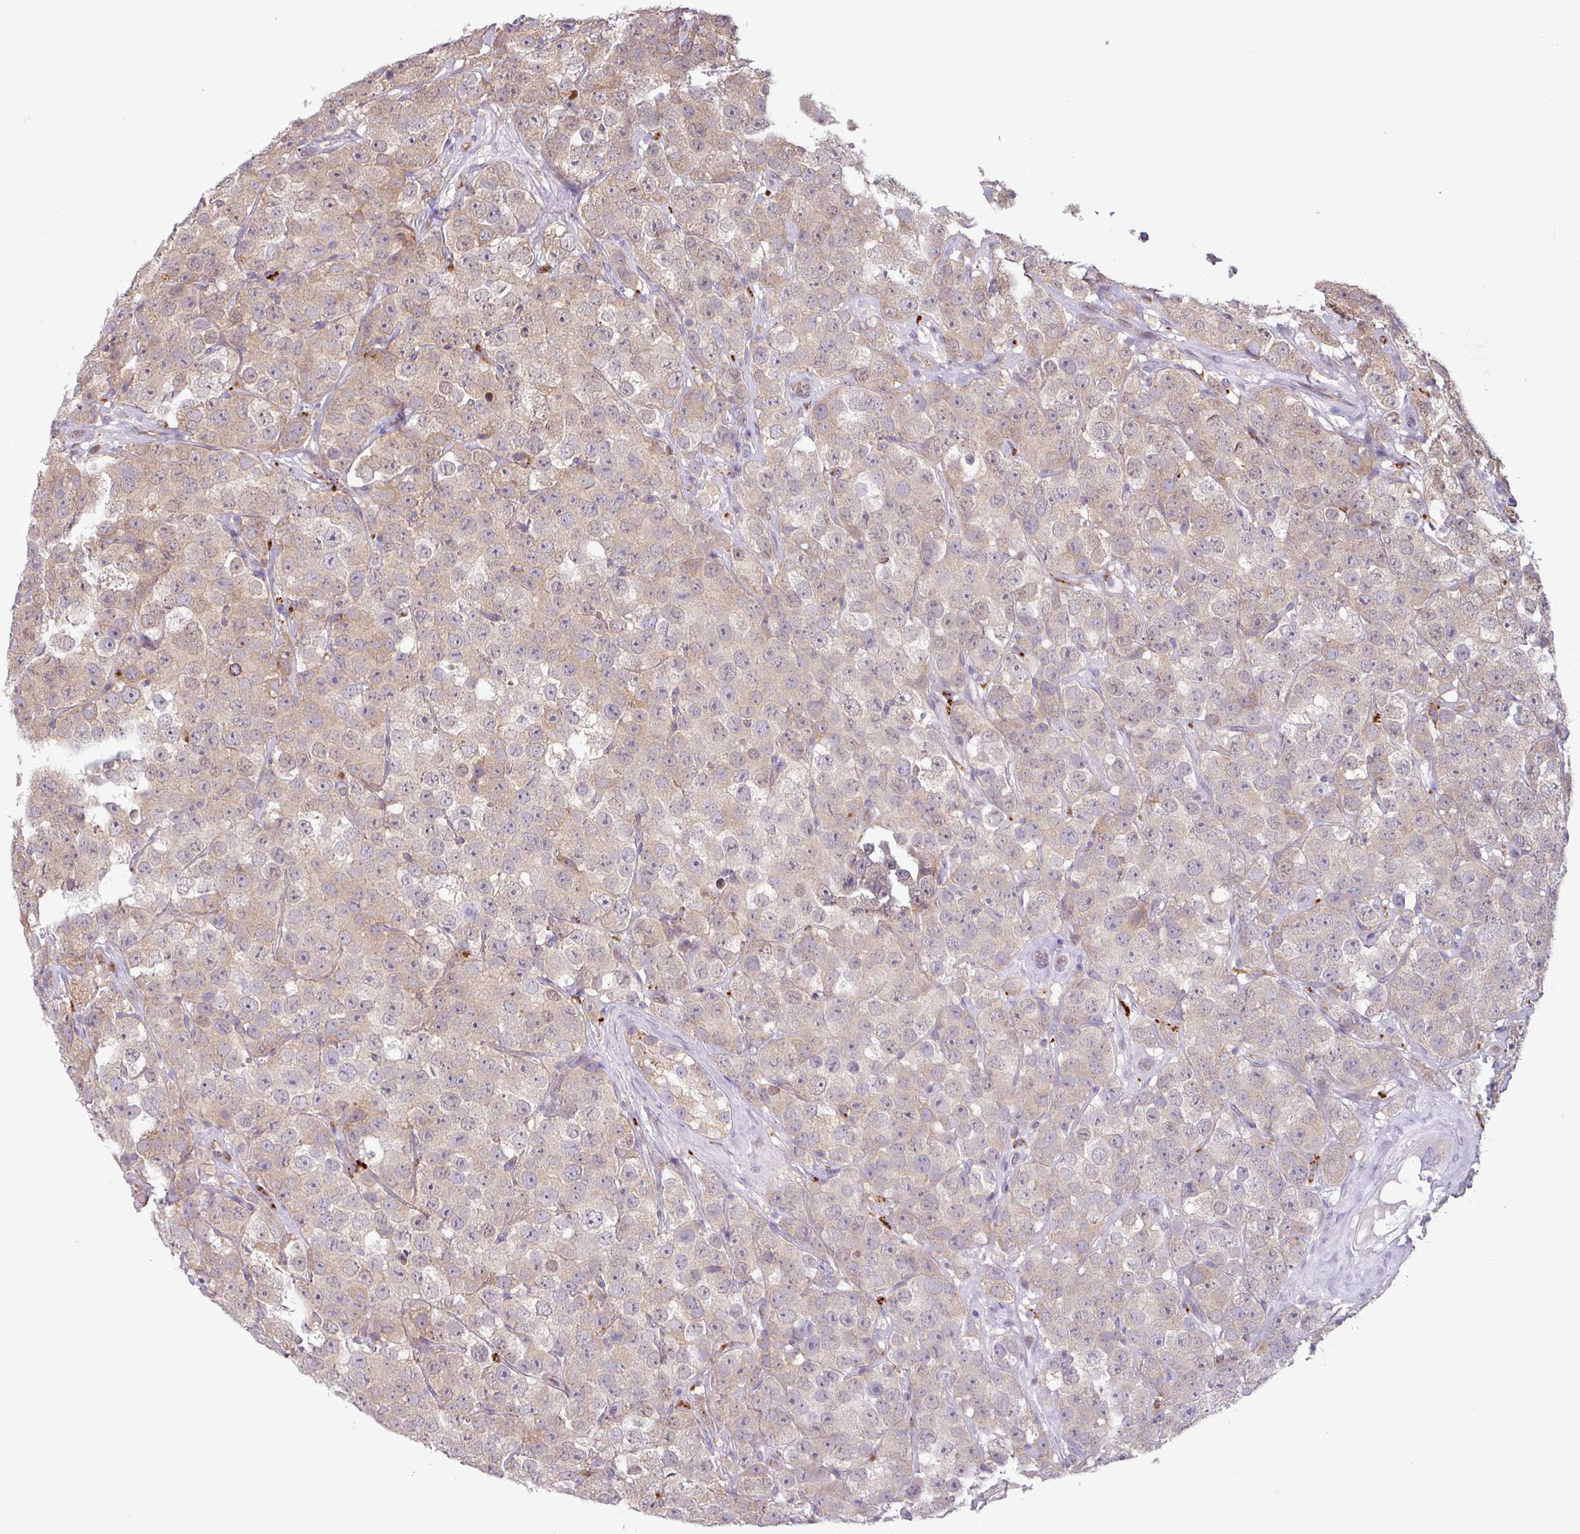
{"staining": {"intensity": "weak", "quantity": ">75%", "location": "cytoplasmic/membranous"}, "tissue": "testis cancer", "cell_type": "Tumor cells", "image_type": "cancer", "snomed": [{"axis": "morphology", "description": "Seminoma, NOS"}, {"axis": "topography", "description": "Testis"}], "caption": "IHC image of neoplastic tissue: seminoma (testis) stained using immunohistochemistry (IHC) shows low levels of weak protein expression localized specifically in the cytoplasmic/membranous of tumor cells, appearing as a cytoplasmic/membranous brown color.", "gene": "CCDC144A", "patient": {"sex": "male", "age": 28}}